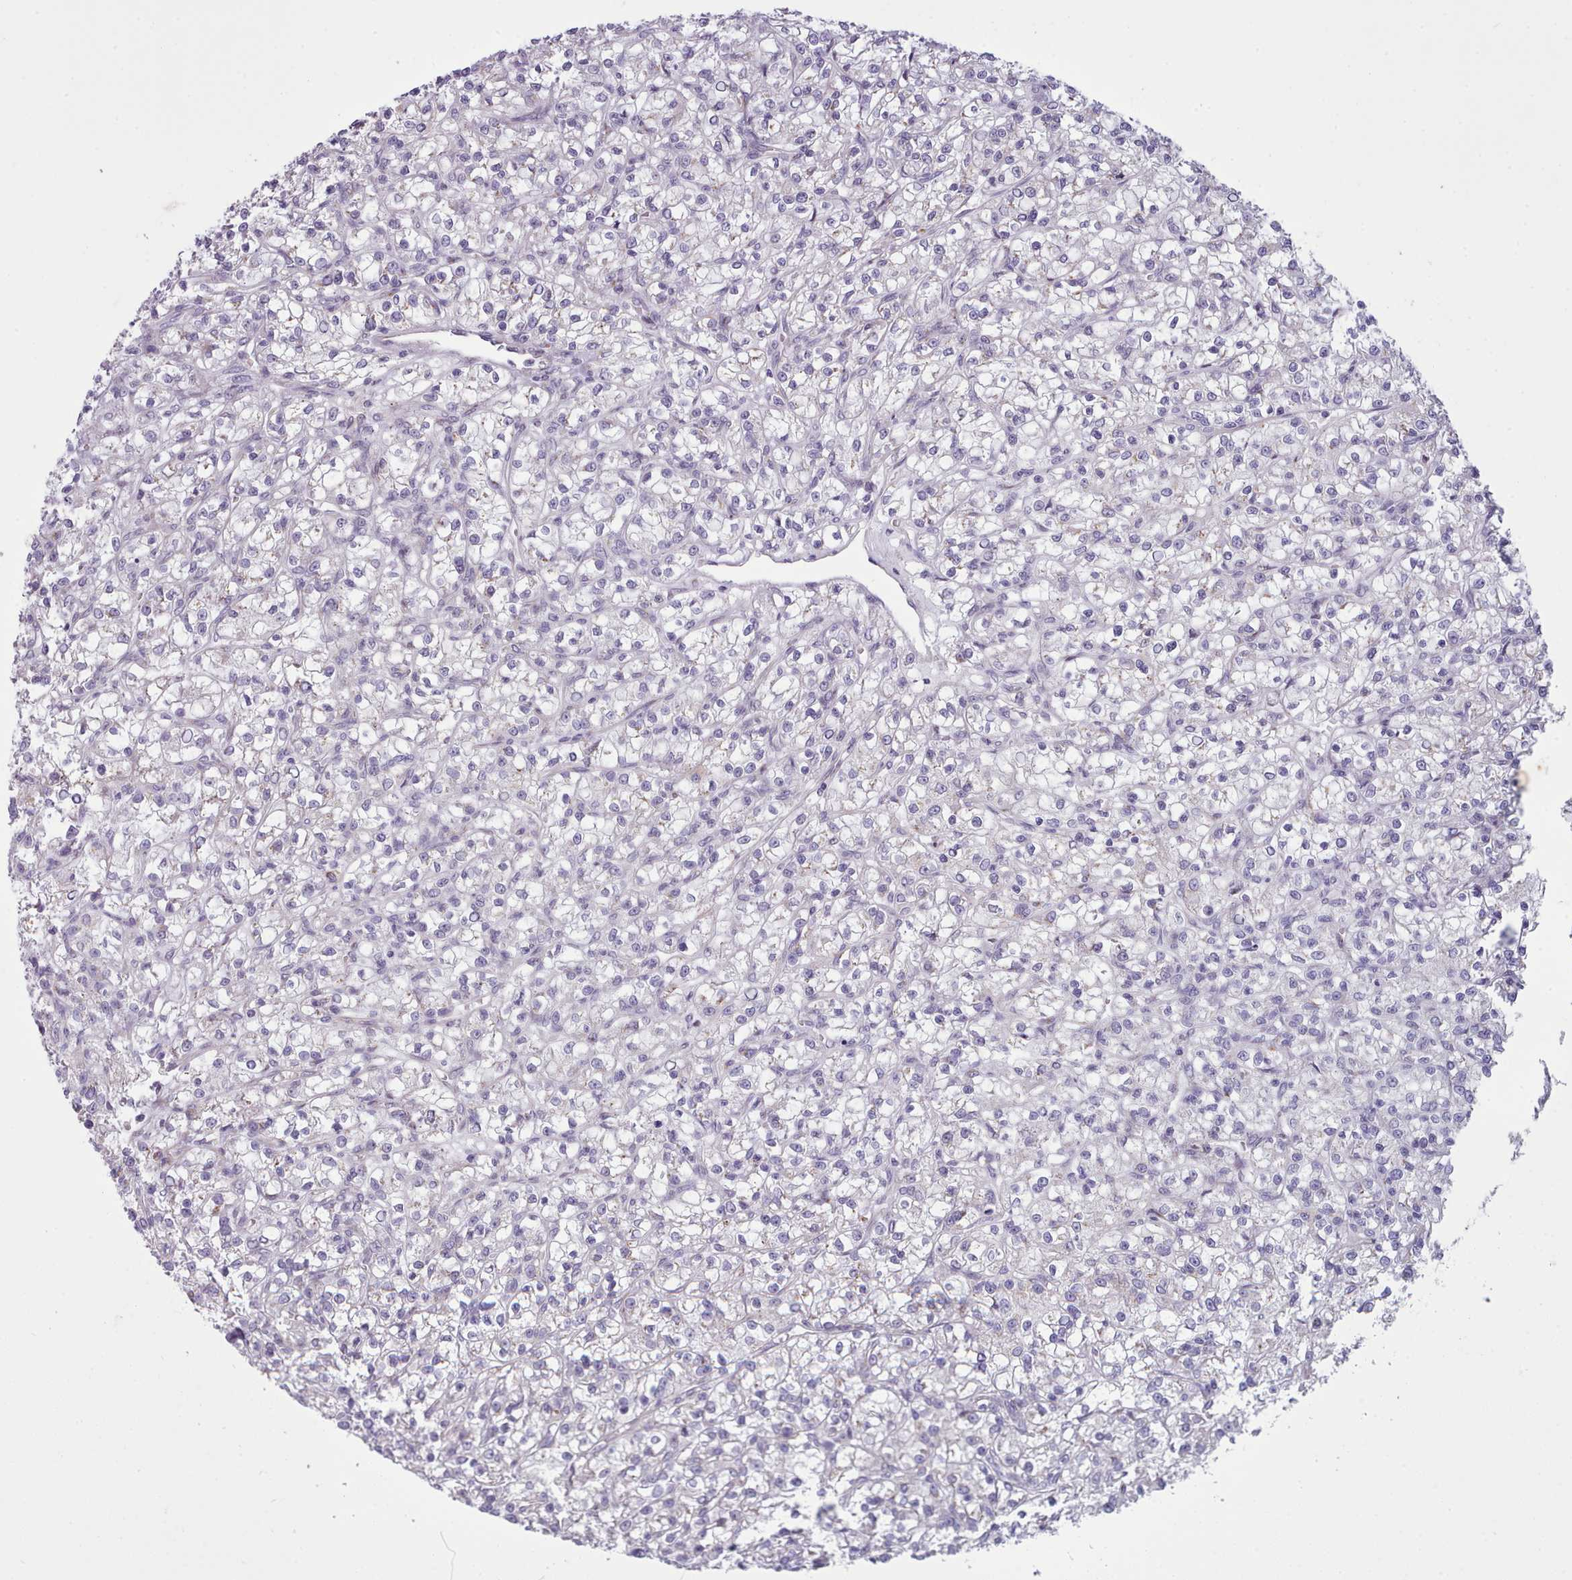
{"staining": {"intensity": "negative", "quantity": "none", "location": "none"}, "tissue": "renal cancer", "cell_type": "Tumor cells", "image_type": "cancer", "snomed": [{"axis": "morphology", "description": "Adenocarcinoma, NOS"}, {"axis": "topography", "description": "Kidney"}], "caption": "A high-resolution image shows immunohistochemistry staining of renal adenocarcinoma, which reveals no significant staining in tumor cells.", "gene": "SLC52A3", "patient": {"sex": "female", "age": 59}}